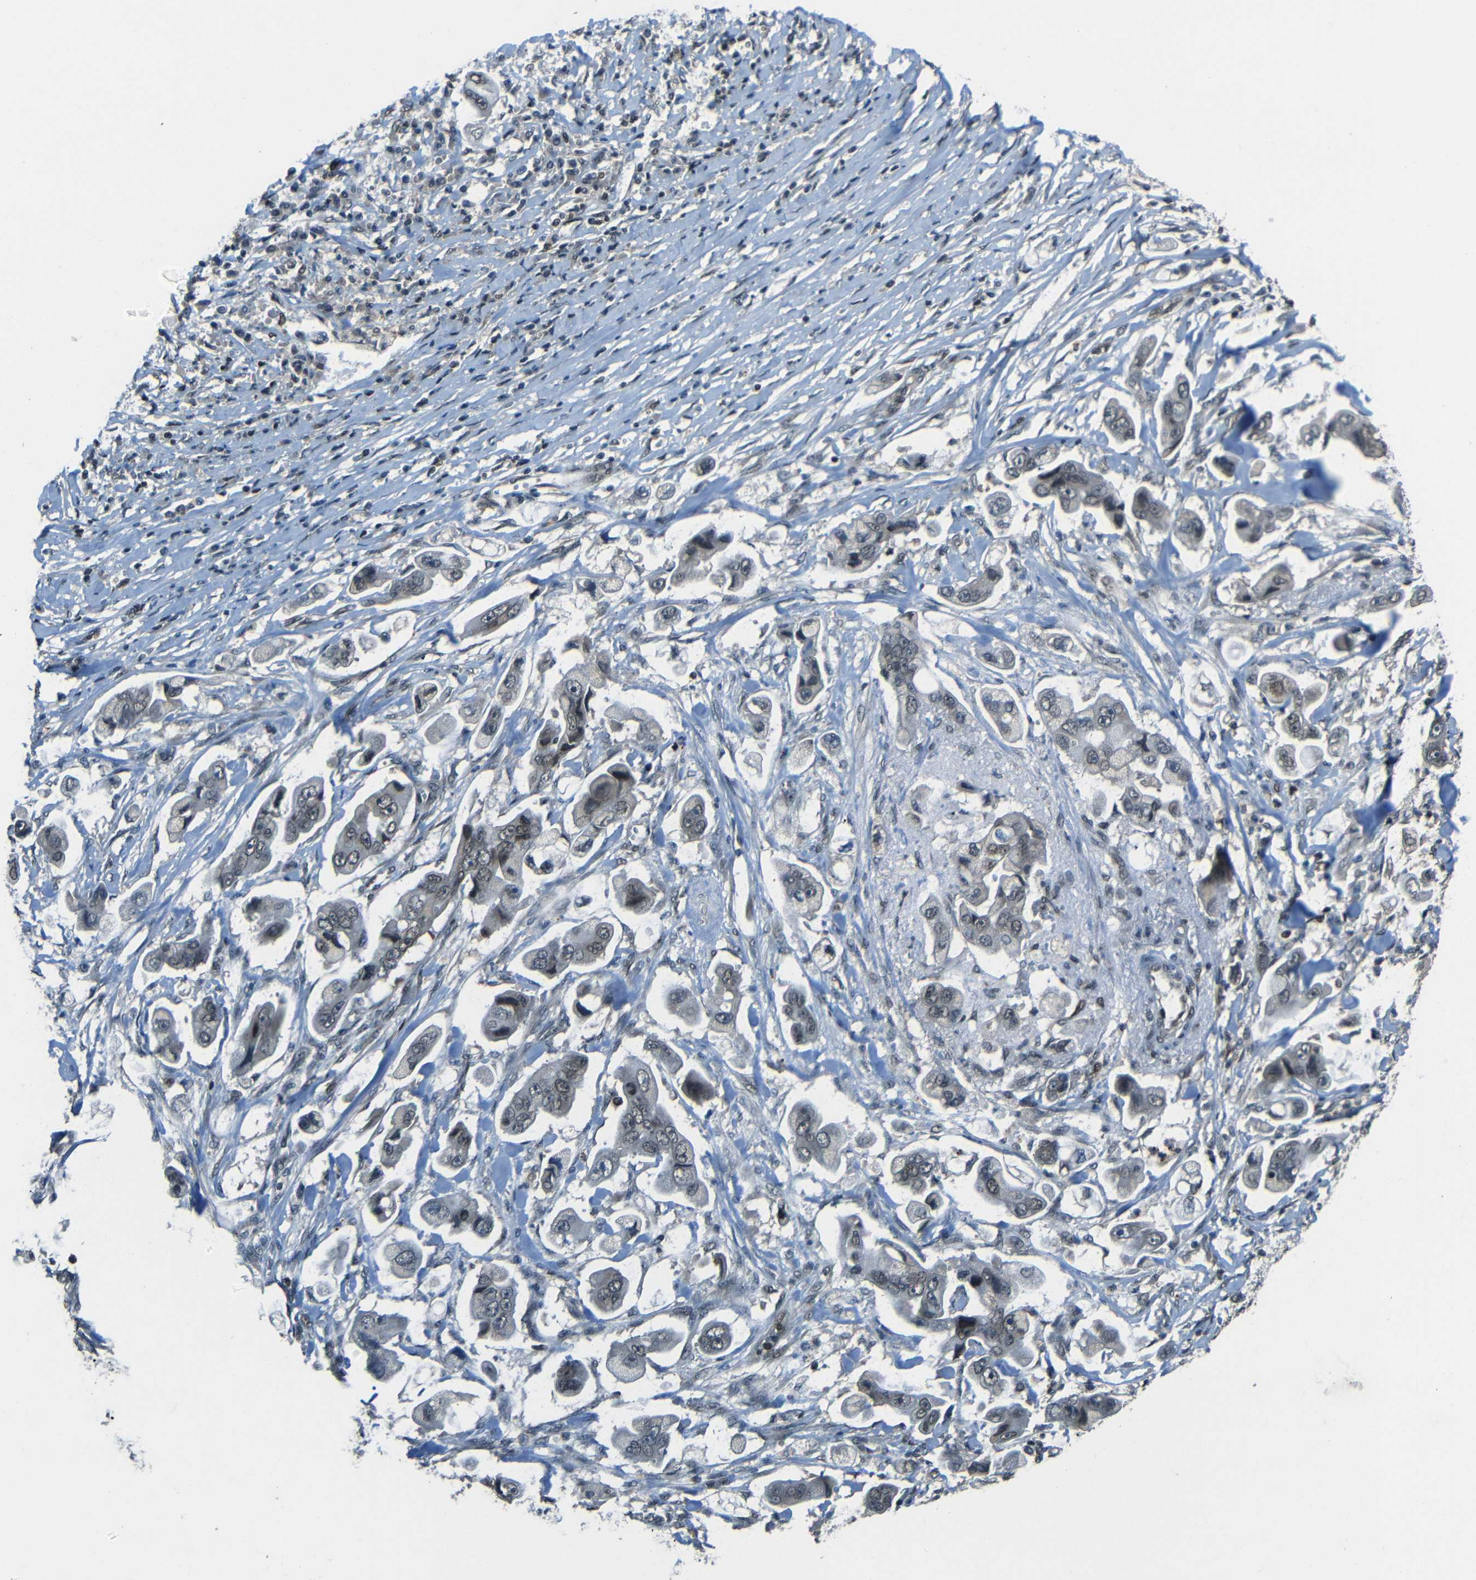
{"staining": {"intensity": "negative", "quantity": "none", "location": "none"}, "tissue": "stomach cancer", "cell_type": "Tumor cells", "image_type": "cancer", "snomed": [{"axis": "morphology", "description": "Adenocarcinoma, NOS"}, {"axis": "topography", "description": "Stomach"}], "caption": "This is a image of immunohistochemistry staining of stomach cancer (adenocarcinoma), which shows no staining in tumor cells.", "gene": "PSIP1", "patient": {"sex": "male", "age": 62}}